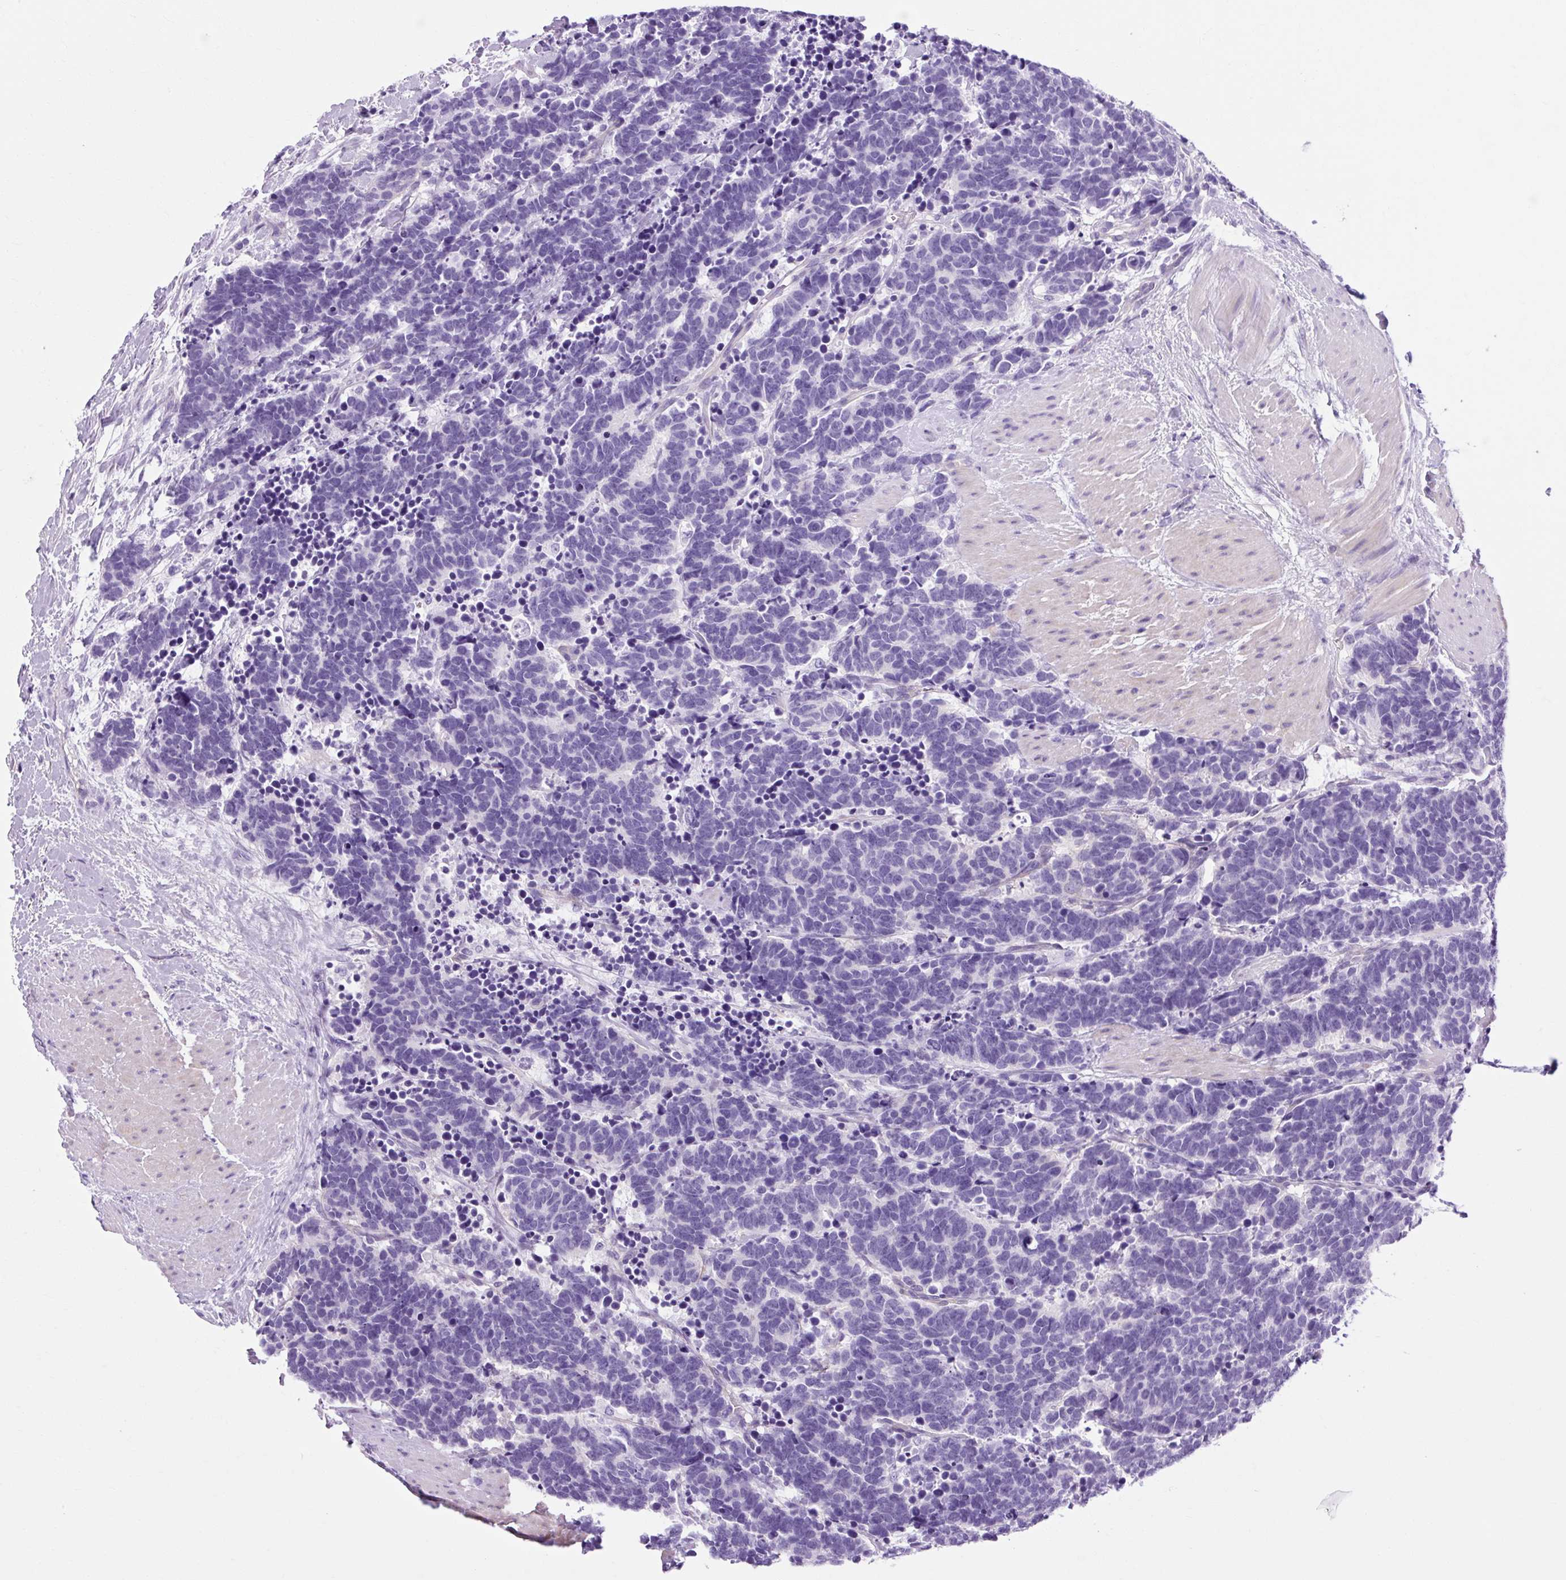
{"staining": {"intensity": "negative", "quantity": "none", "location": "none"}, "tissue": "carcinoid", "cell_type": "Tumor cells", "image_type": "cancer", "snomed": [{"axis": "morphology", "description": "Carcinoma, NOS"}, {"axis": "morphology", "description": "Carcinoid, malignant, NOS"}, {"axis": "topography", "description": "Prostate"}], "caption": "Photomicrograph shows no significant protein staining in tumor cells of carcinoid.", "gene": "OOEP", "patient": {"sex": "male", "age": 57}}